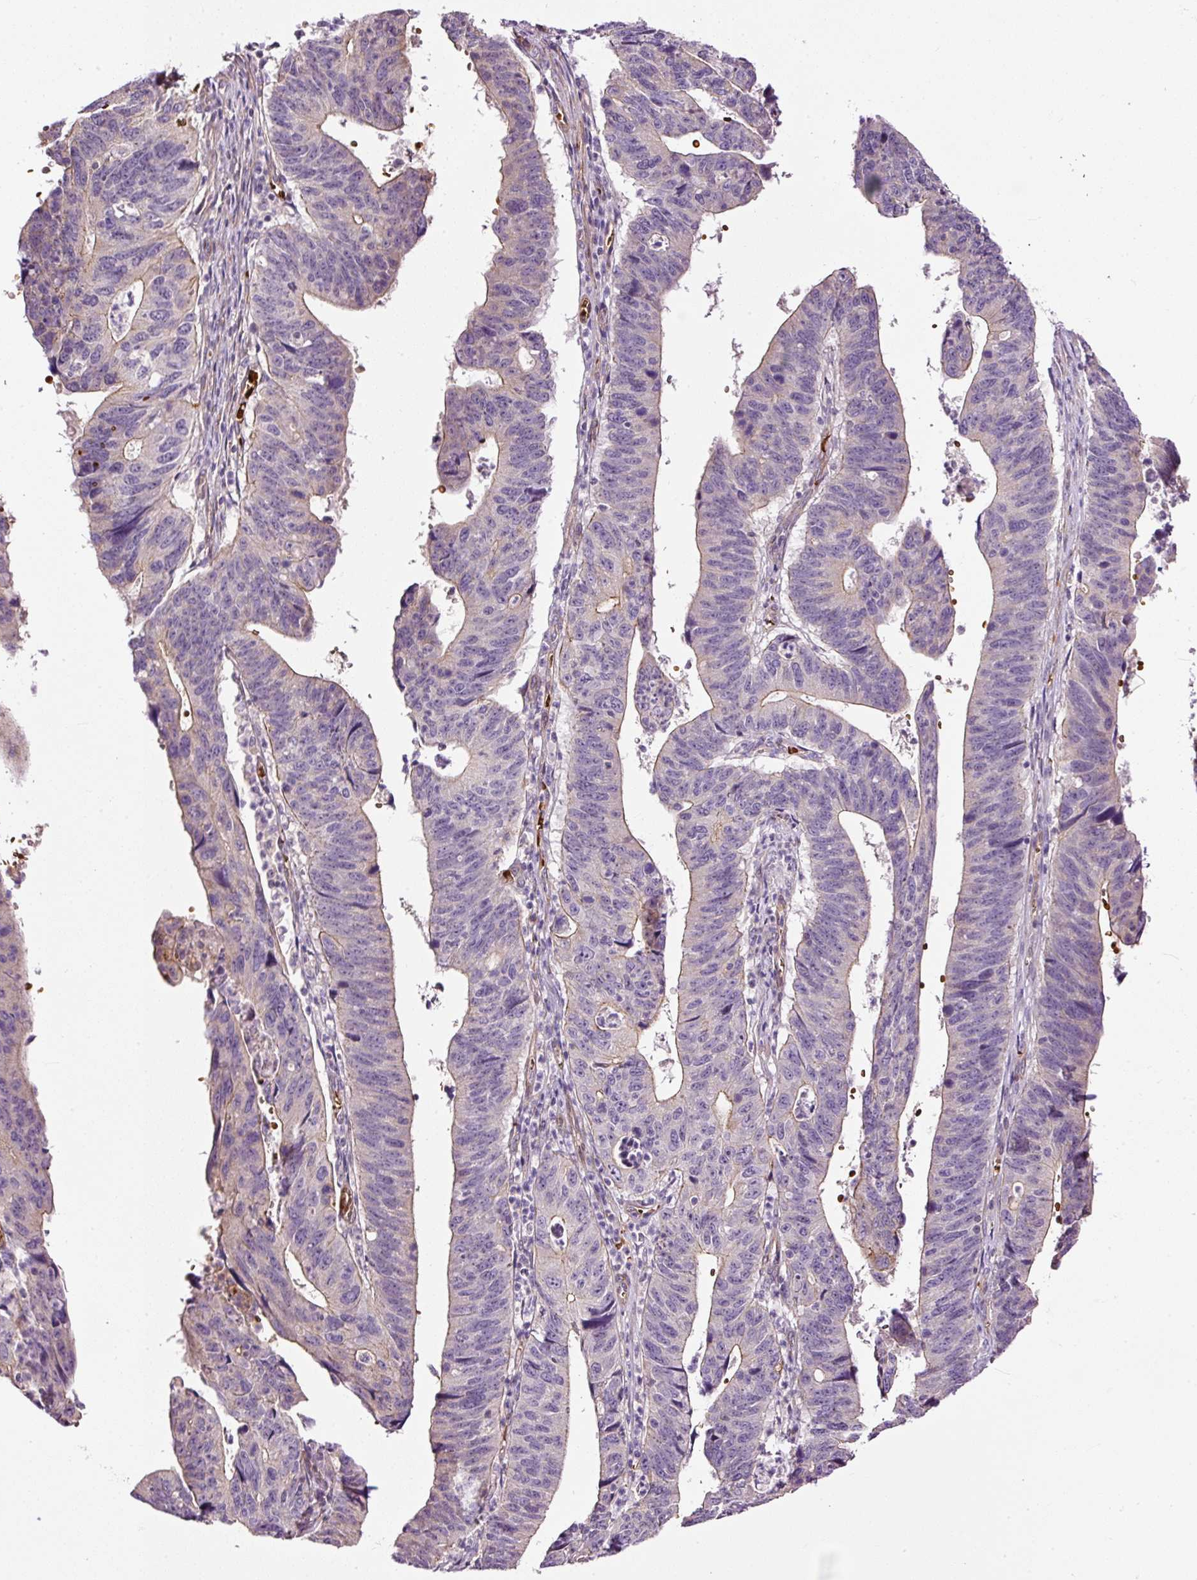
{"staining": {"intensity": "weak", "quantity": "25%-75%", "location": "cytoplasmic/membranous"}, "tissue": "stomach cancer", "cell_type": "Tumor cells", "image_type": "cancer", "snomed": [{"axis": "morphology", "description": "Adenocarcinoma, NOS"}, {"axis": "topography", "description": "Stomach"}], "caption": "A brown stain shows weak cytoplasmic/membranous expression of a protein in human stomach cancer (adenocarcinoma) tumor cells.", "gene": "USHBP1", "patient": {"sex": "male", "age": 59}}